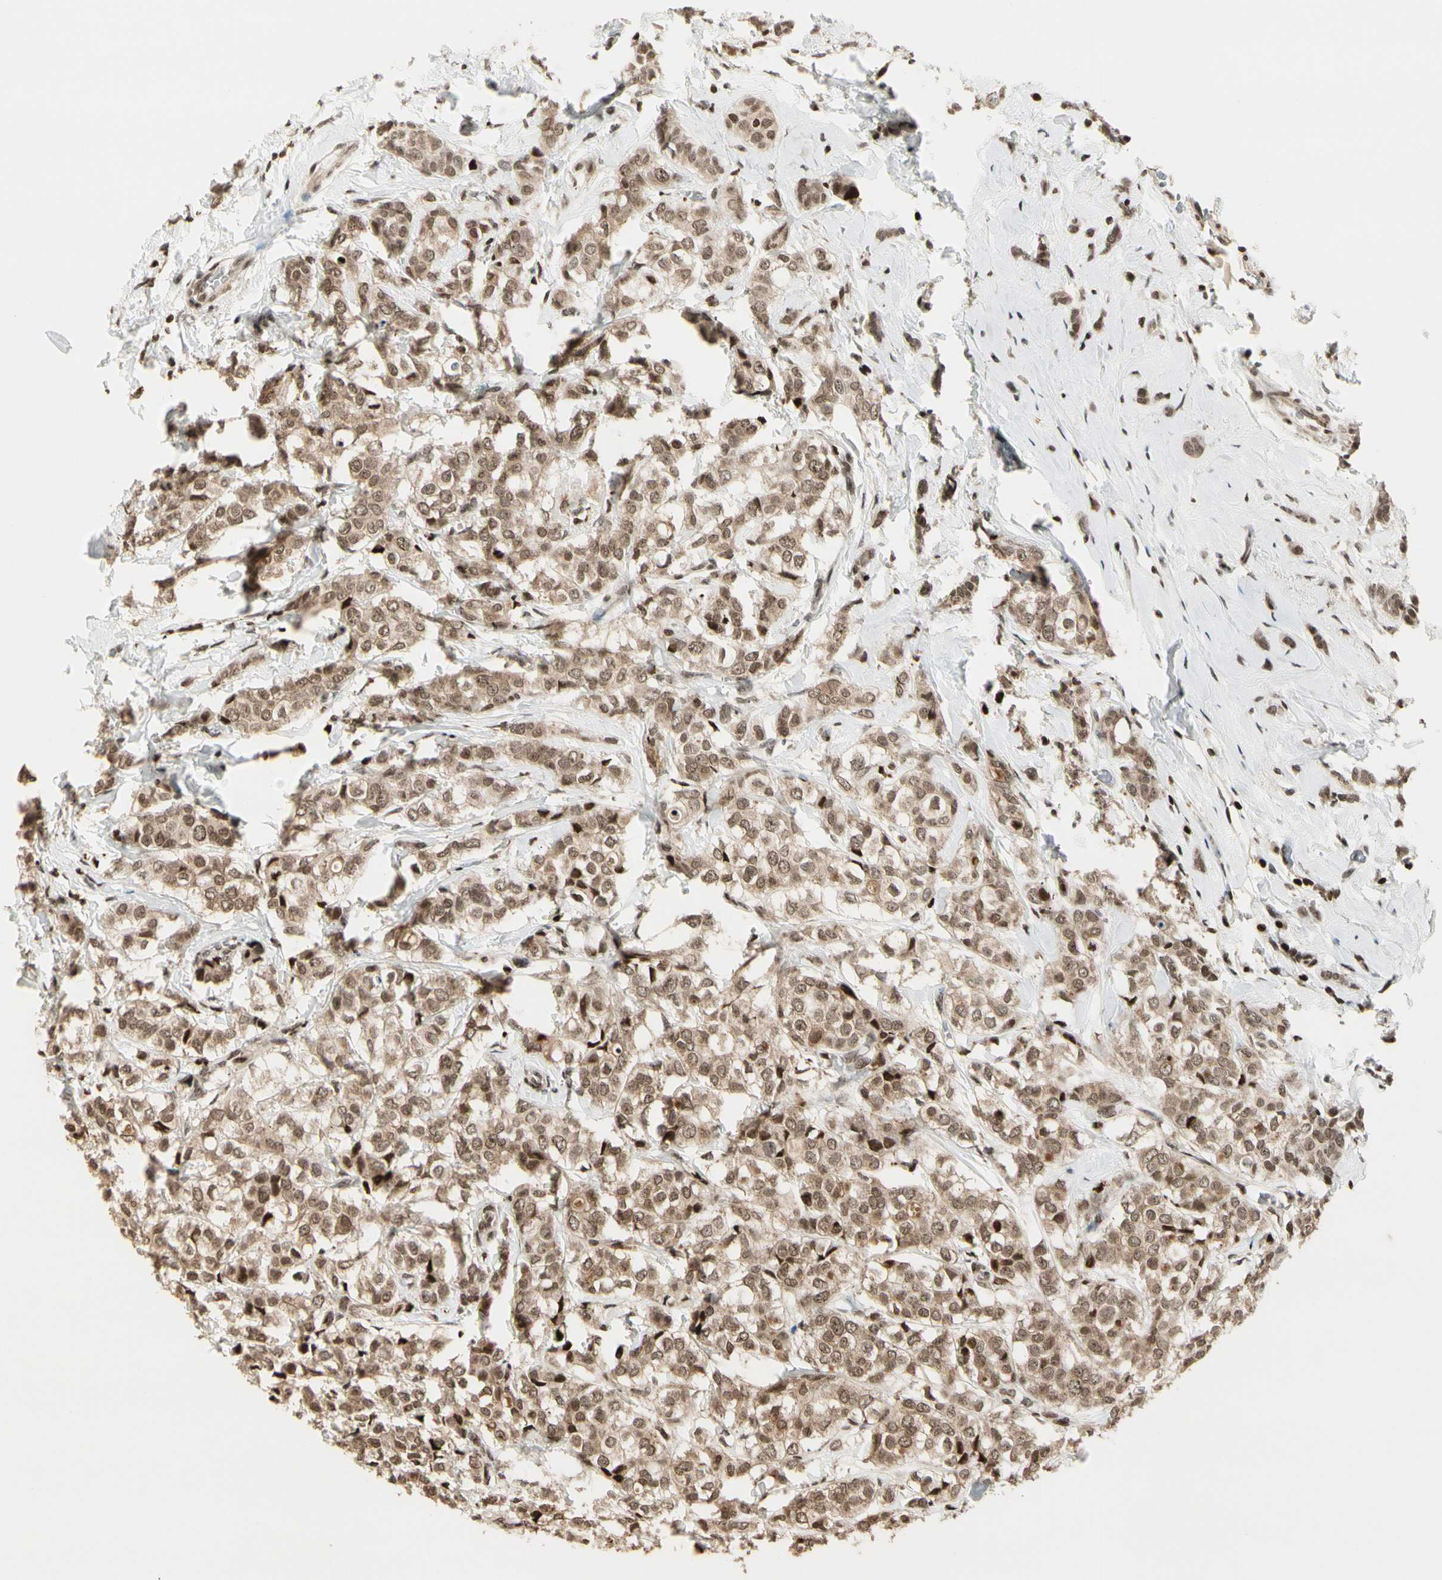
{"staining": {"intensity": "moderate", "quantity": ">75%", "location": "cytoplasmic/membranous,nuclear"}, "tissue": "breast cancer", "cell_type": "Tumor cells", "image_type": "cancer", "snomed": [{"axis": "morphology", "description": "Lobular carcinoma"}, {"axis": "topography", "description": "Breast"}], "caption": "Tumor cells show medium levels of moderate cytoplasmic/membranous and nuclear staining in approximately >75% of cells in lobular carcinoma (breast).", "gene": "TSHZ3", "patient": {"sex": "female", "age": 60}}